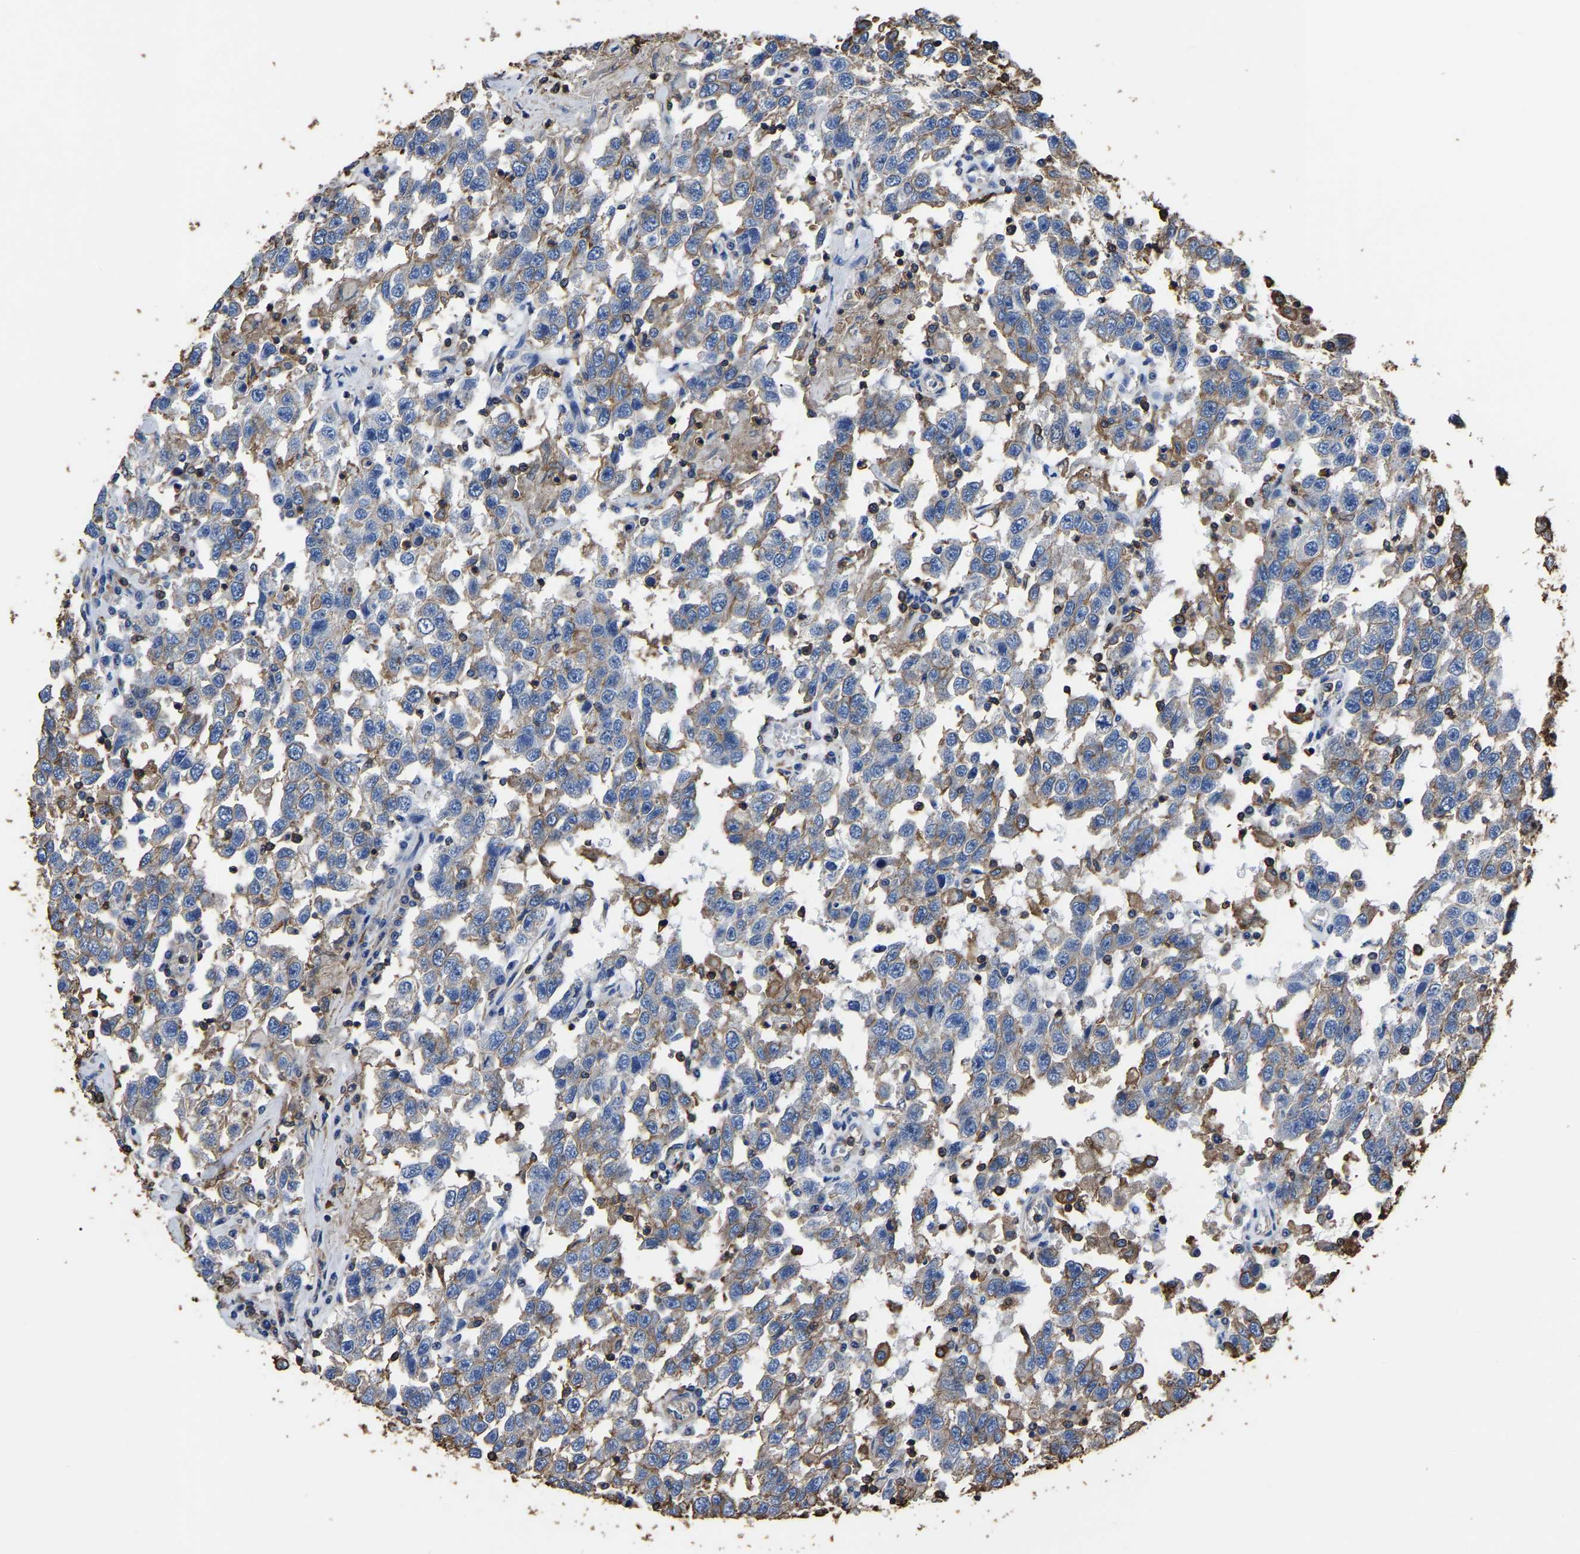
{"staining": {"intensity": "weak", "quantity": "25%-75%", "location": "cytoplasmic/membranous"}, "tissue": "testis cancer", "cell_type": "Tumor cells", "image_type": "cancer", "snomed": [{"axis": "morphology", "description": "Seminoma, NOS"}, {"axis": "topography", "description": "Testis"}], "caption": "Seminoma (testis) stained with a brown dye exhibits weak cytoplasmic/membranous positive positivity in about 25%-75% of tumor cells.", "gene": "ARMT1", "patient": {"sex": "male", "age": 41}}